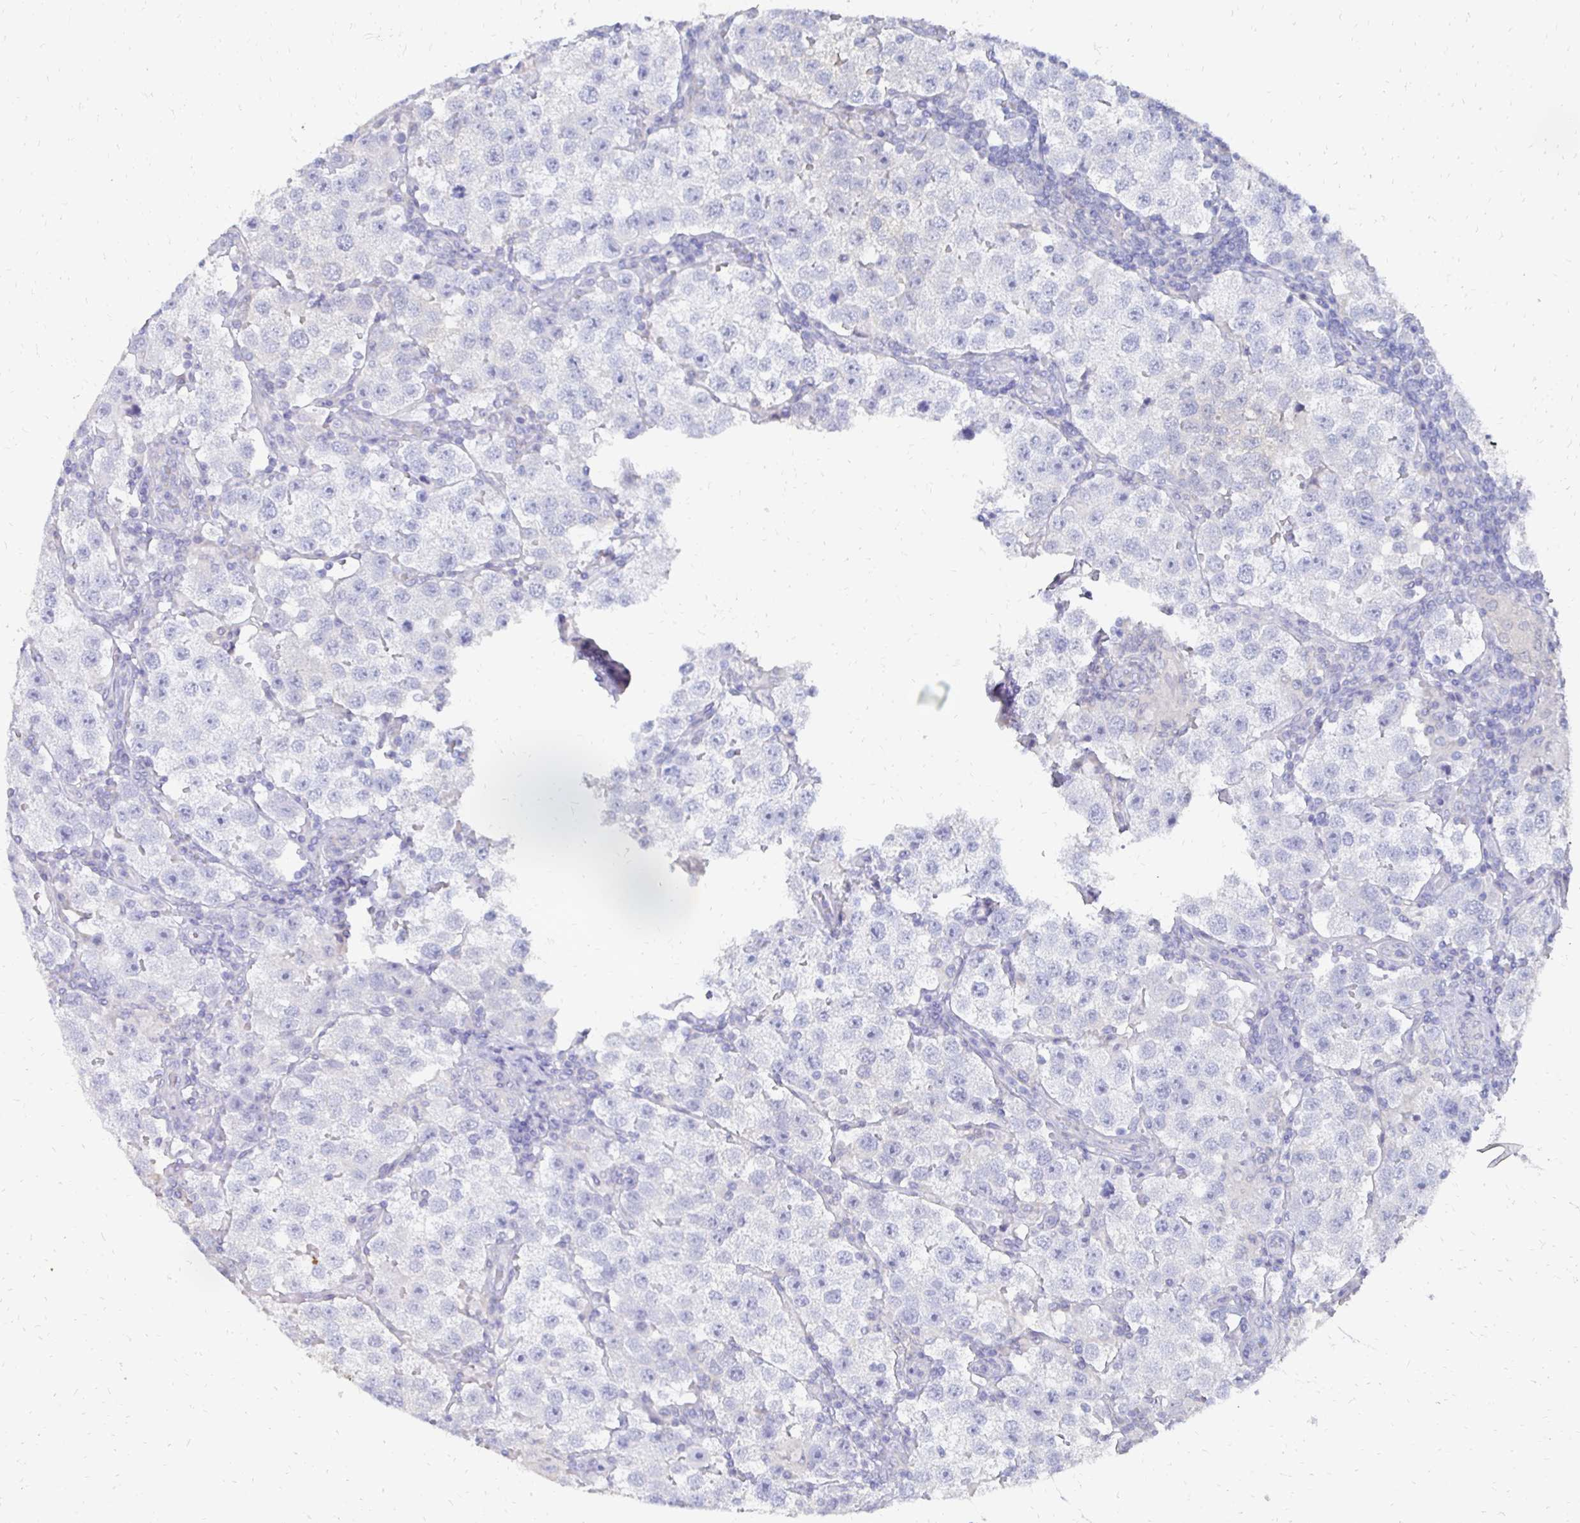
{"staining": {"intensity": "negative", "quantity": "none", "location": "none"}, "tissue": "testis cancer", "cell_type": "Tumor cells", "image_type": "cancer", "snomed": [{"axis": "morphology", "description": "Seminoma, NOS"}, {"axis": "topography", "description": "Testis"}], "caption": "Tumor cells show no significant expression in testis cancer (seminoma).", "gene": "SYCP3", "patient": {"sex": "male", "age": 37}}